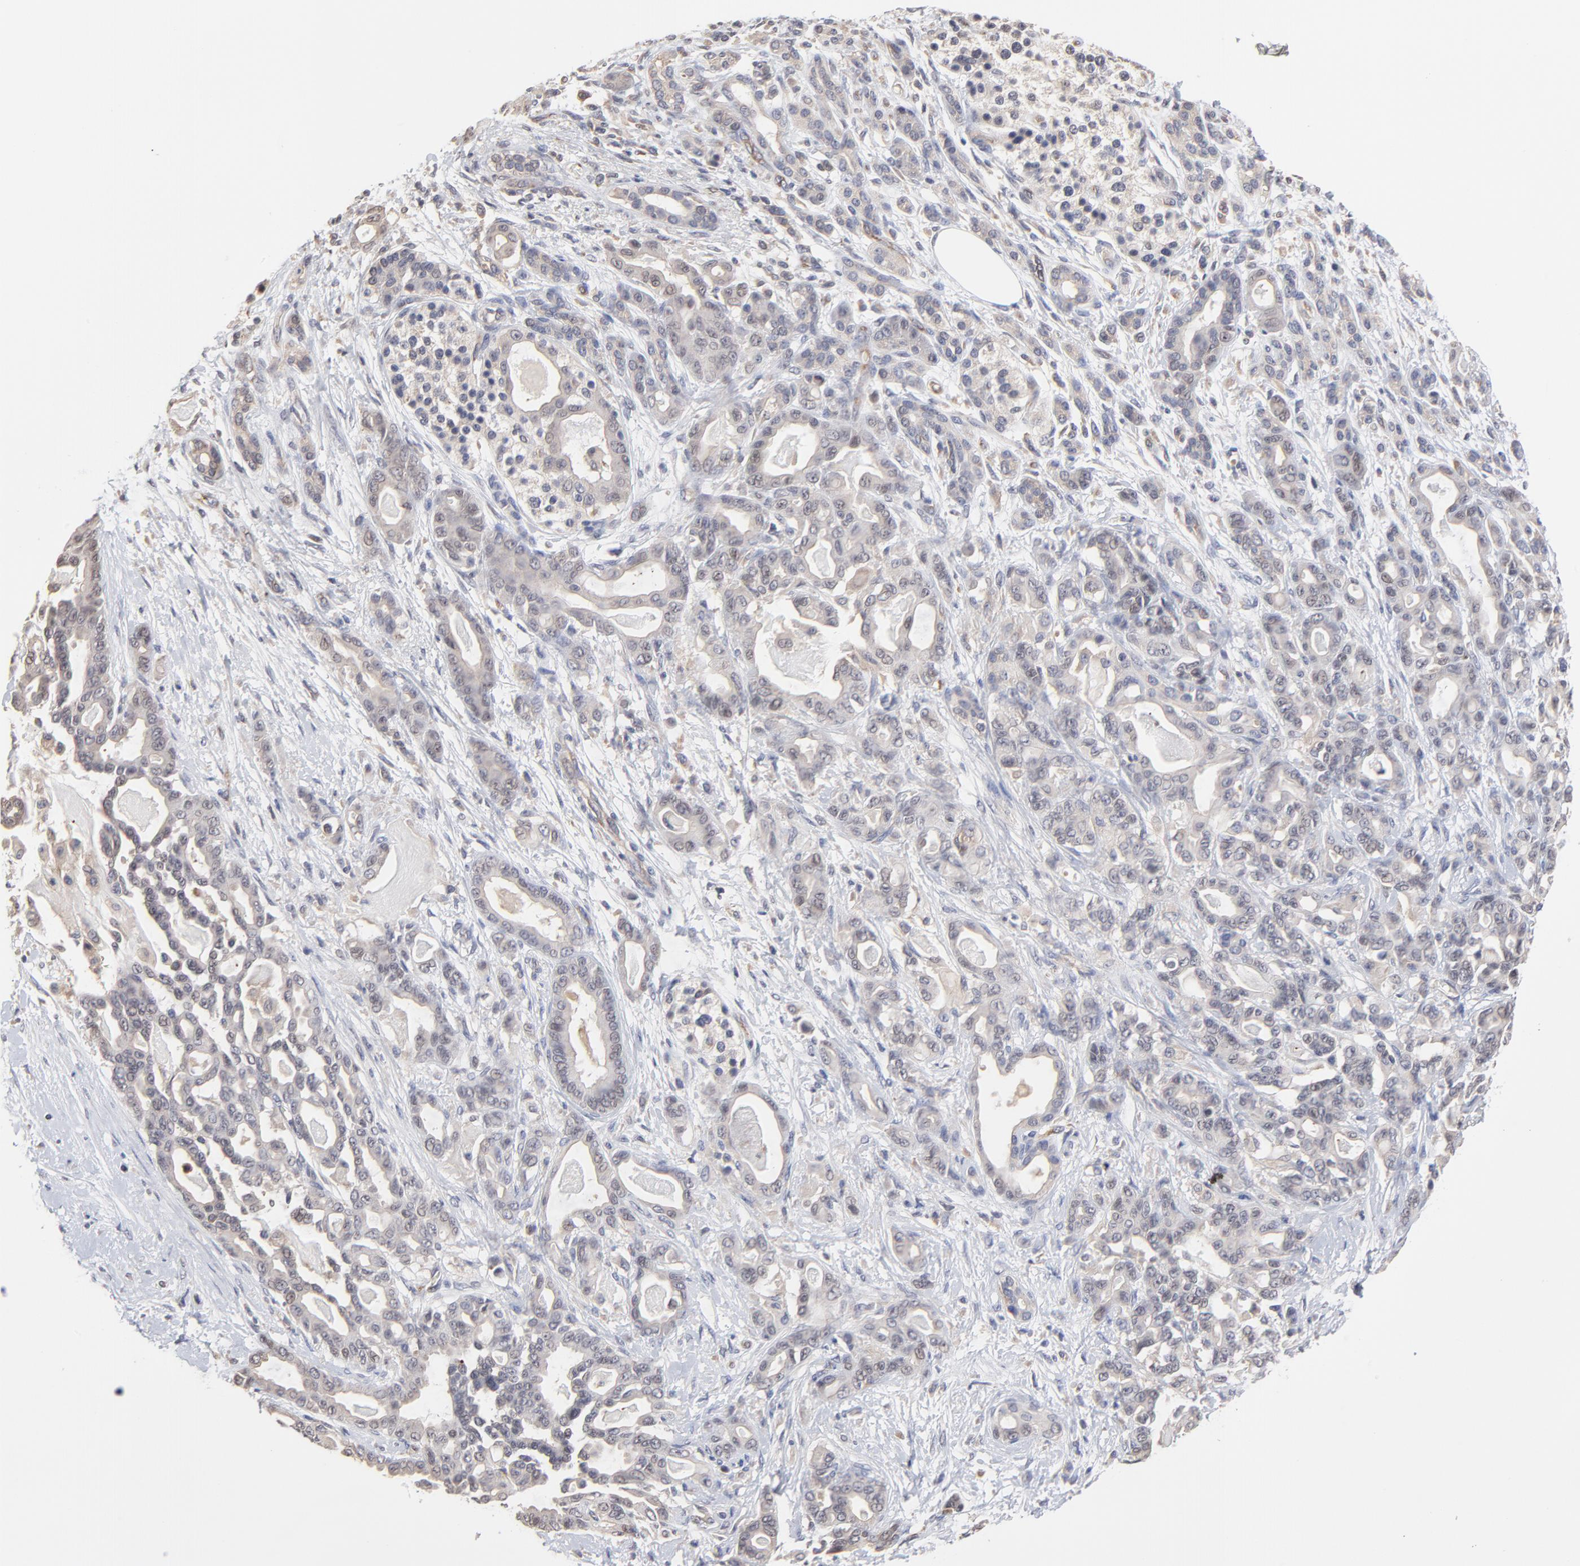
{"staining": {"intensity": "weak", "quantity": ">75%", "location": "cytoplasmic/membranous"}, "tissue": "pancreatic cancer", "cell_type": "Tumor cells", "image_type": "cancer", "snomed": [{"axis": "morphology", "description": "Adenocarcinoma, NOS"}, {"axis": "topography", "description": "Pancreas"}], "caption": "High-magnification brightfield microscopy of pancreatic cancer (adenocarcinoma) stained with DAB (3,3'-diaminobenzidine) (brown) and counterstained with hematoxylin (blue). tumor cells exhibit weak cytoplasmic/membranous staining is present in approximately>75% of cells.", "gene": "ZNF157", "patient": {"sex": "male", "age": 63}}